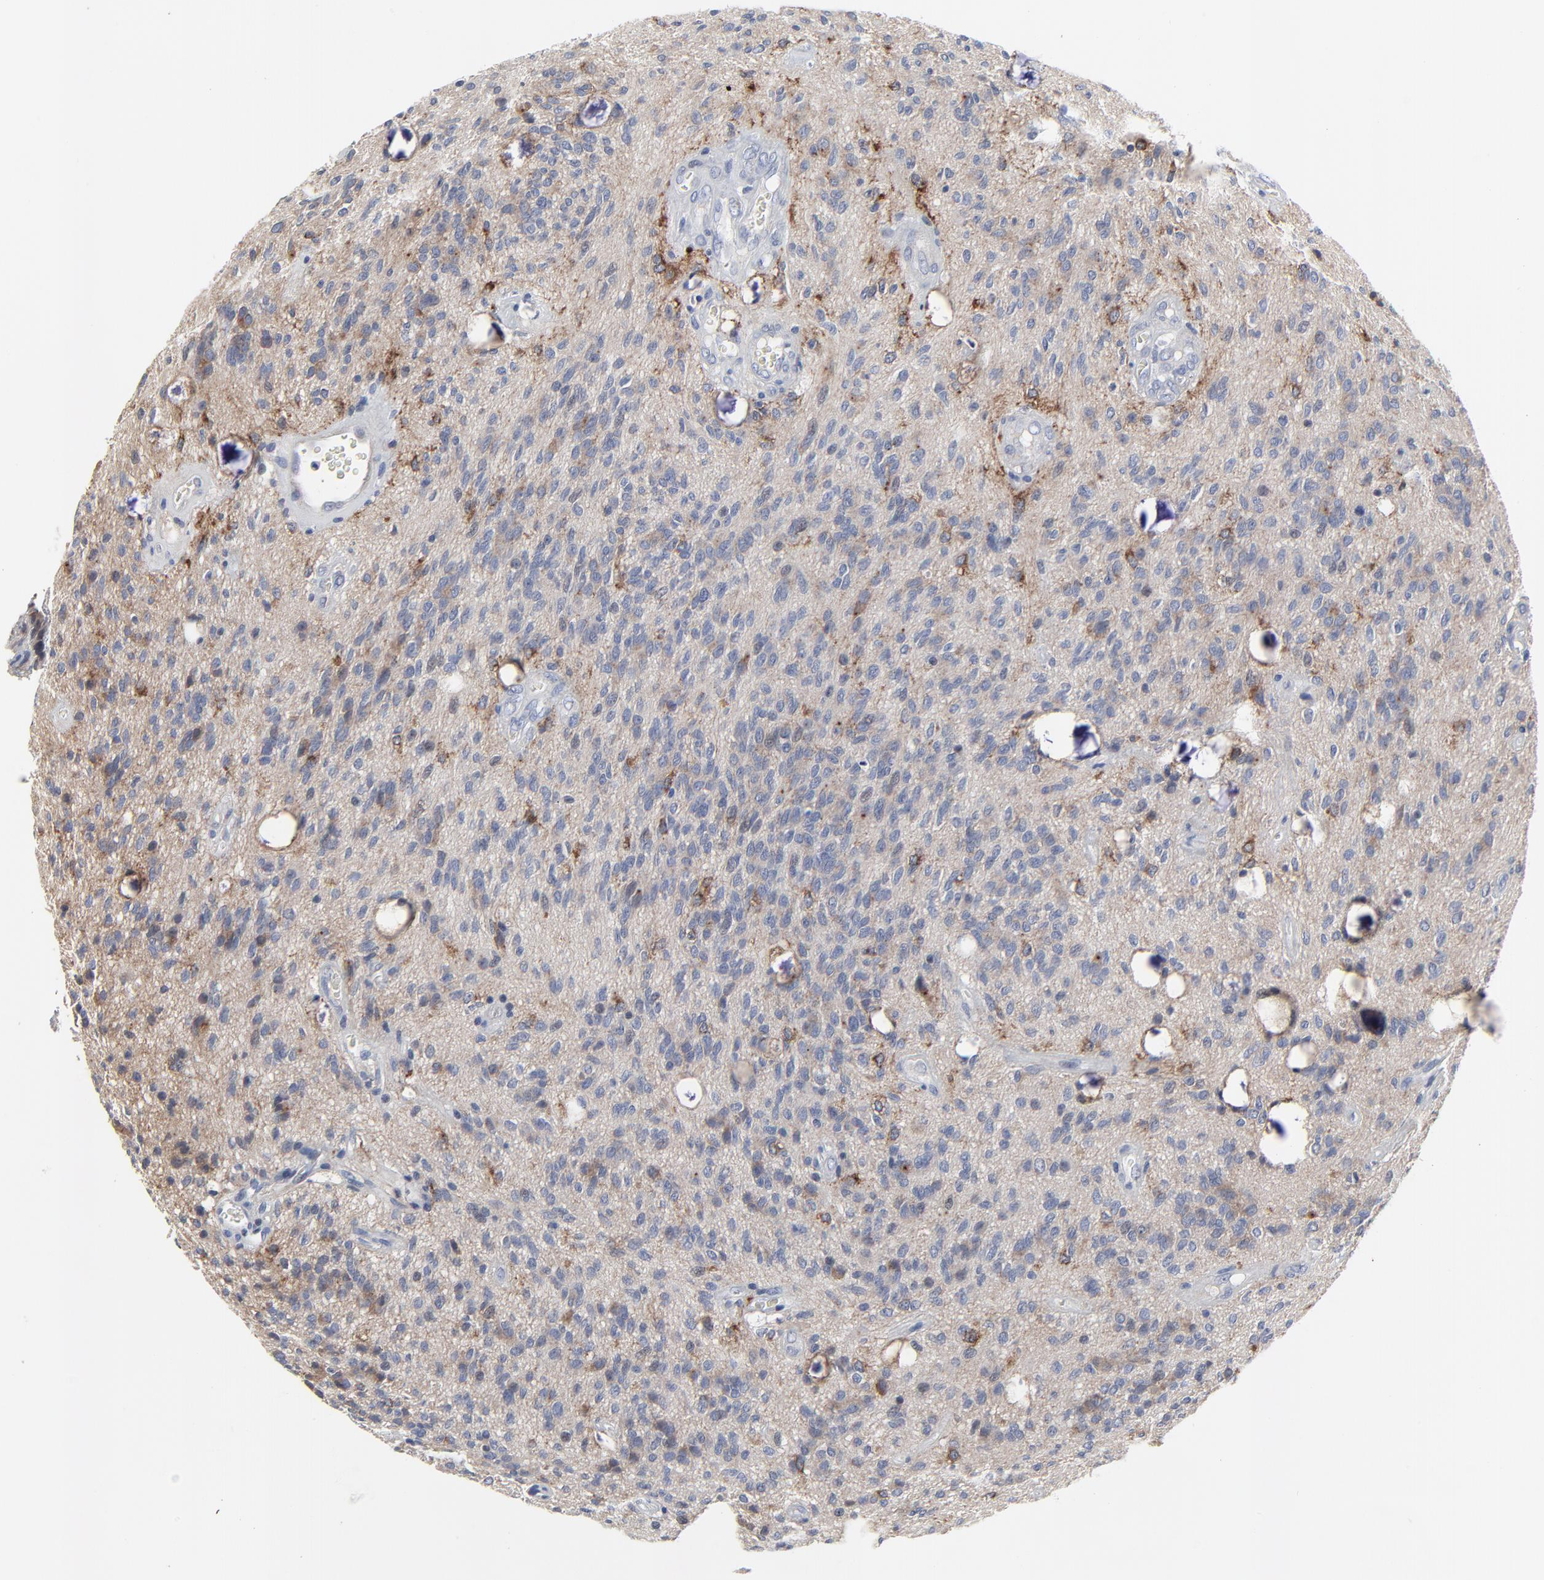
{"staining": {"intensity": "moderate", "quantity": "<25%", "location": "cytoplasmic/membranous"}, "tissue": "glioma", "cell_type": "Tumor cells", "image_type": "cancer", "snomed": [{"axis": "morphology", "description": "Glioma, malignant, Low grade"}, {"axis": "topography", "description": "Brain"}], "caption": "Protein staining by immunohistochemistry reveals moderate cytoplasmic/membranous expression in approximately <25% of tumor cells in glioma. (brown staining indicates protein expression, while blue staining denotes nuclei).", "gene": "NLGN3", "patient": {"sex": "female", "age": 15}}